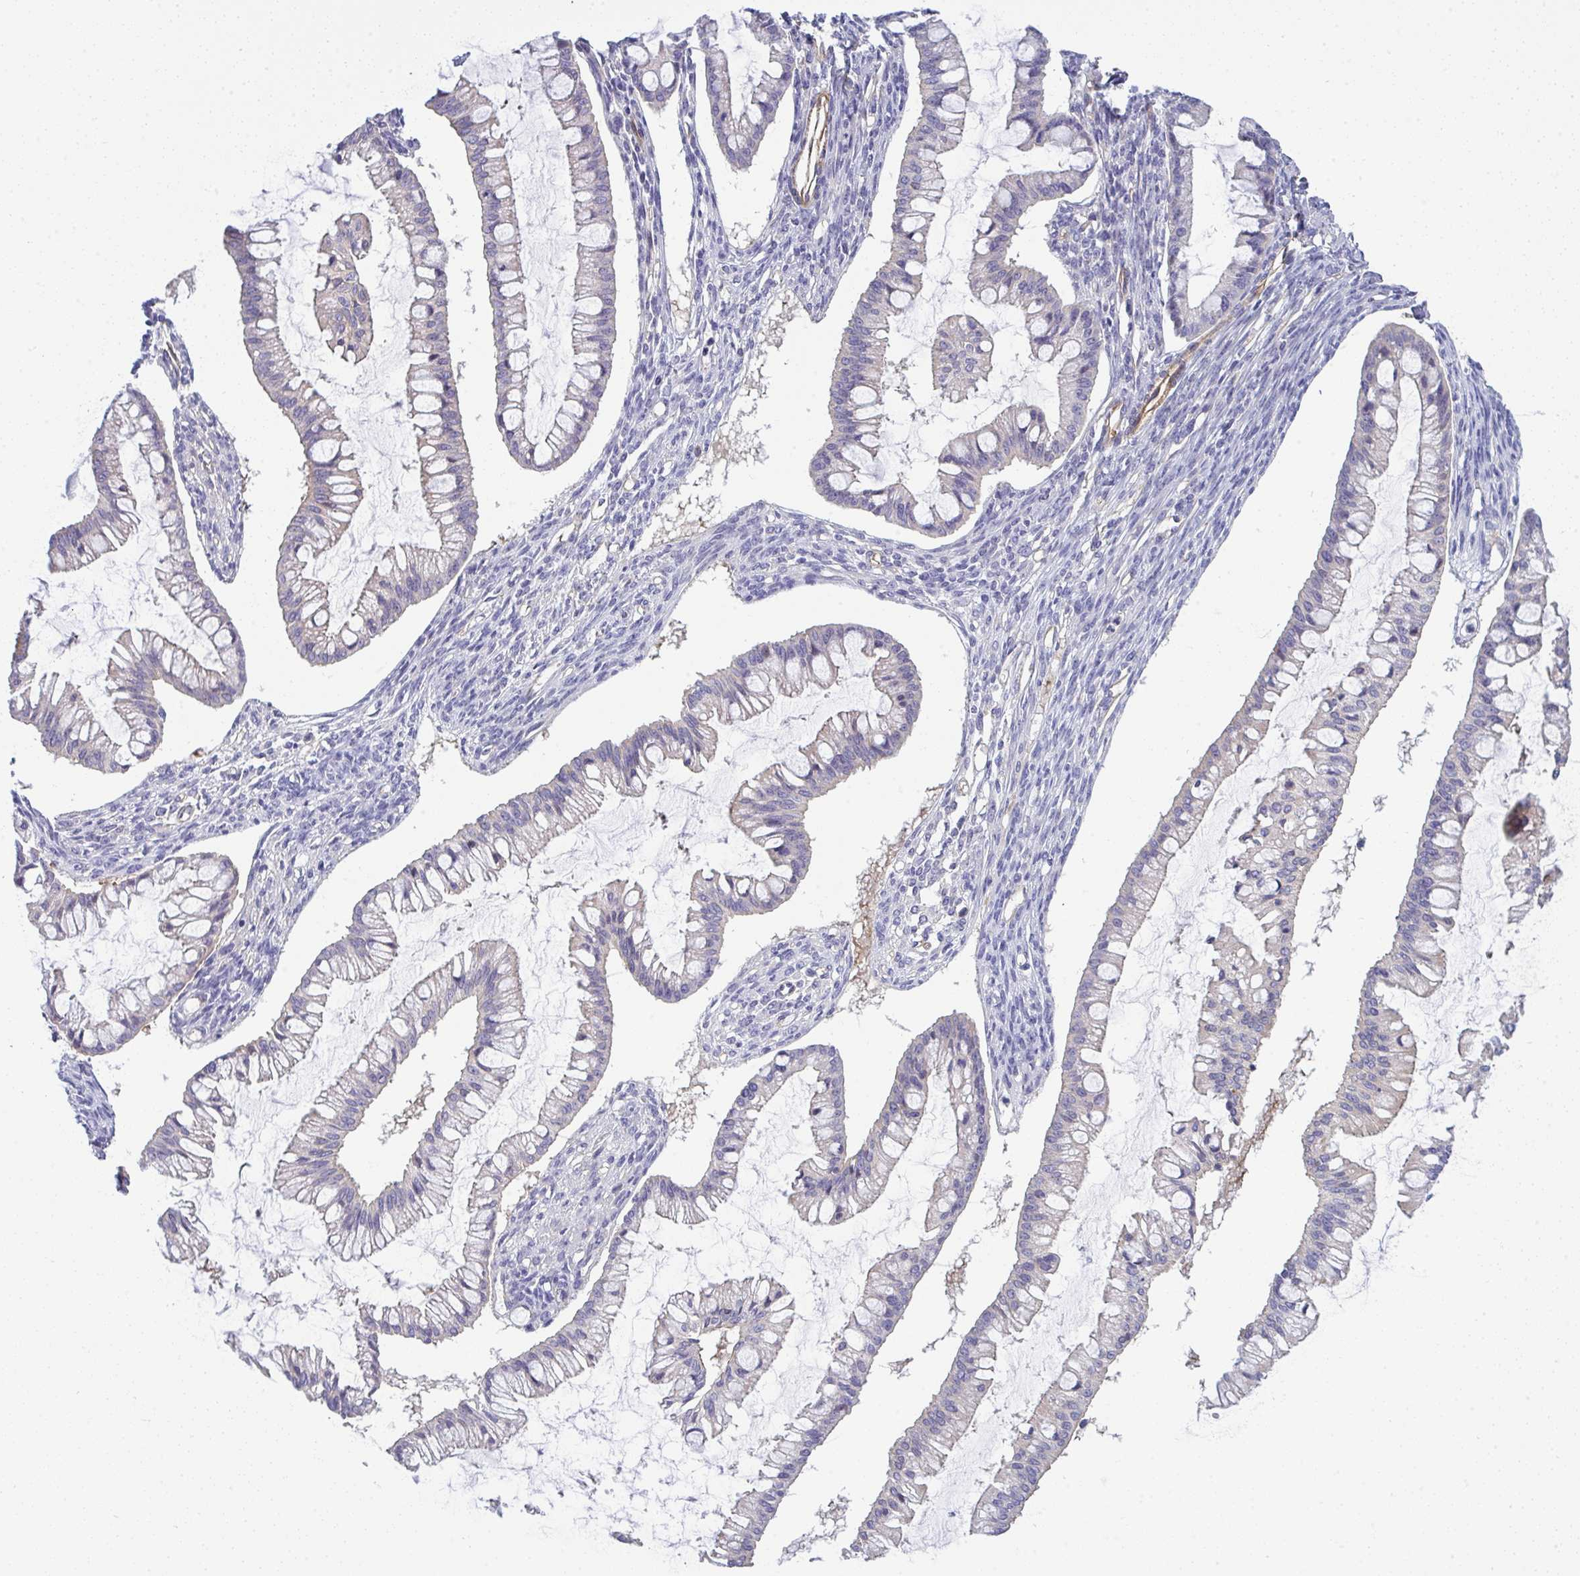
{"staining": {"intensity": "negative", "quantity": "none", "location": "none"}, "tissue": "ovarian cancer", "cell_type": "Tumor cells", "image_type": "cancer", "snomed": [{"axis": "morphology", "description": "Cystadenocarcinoma, mucinous, NOS"}, {"axis": "topography", "description": "Ovary"}], "caption": "Immunohistochemical staining of human mucinous cystadenocarcinoma (ovarian) reveals no significant positivity in tumor cells.", "gene": "MYL12A", "patient": {"sex": "female", "age": 73}}